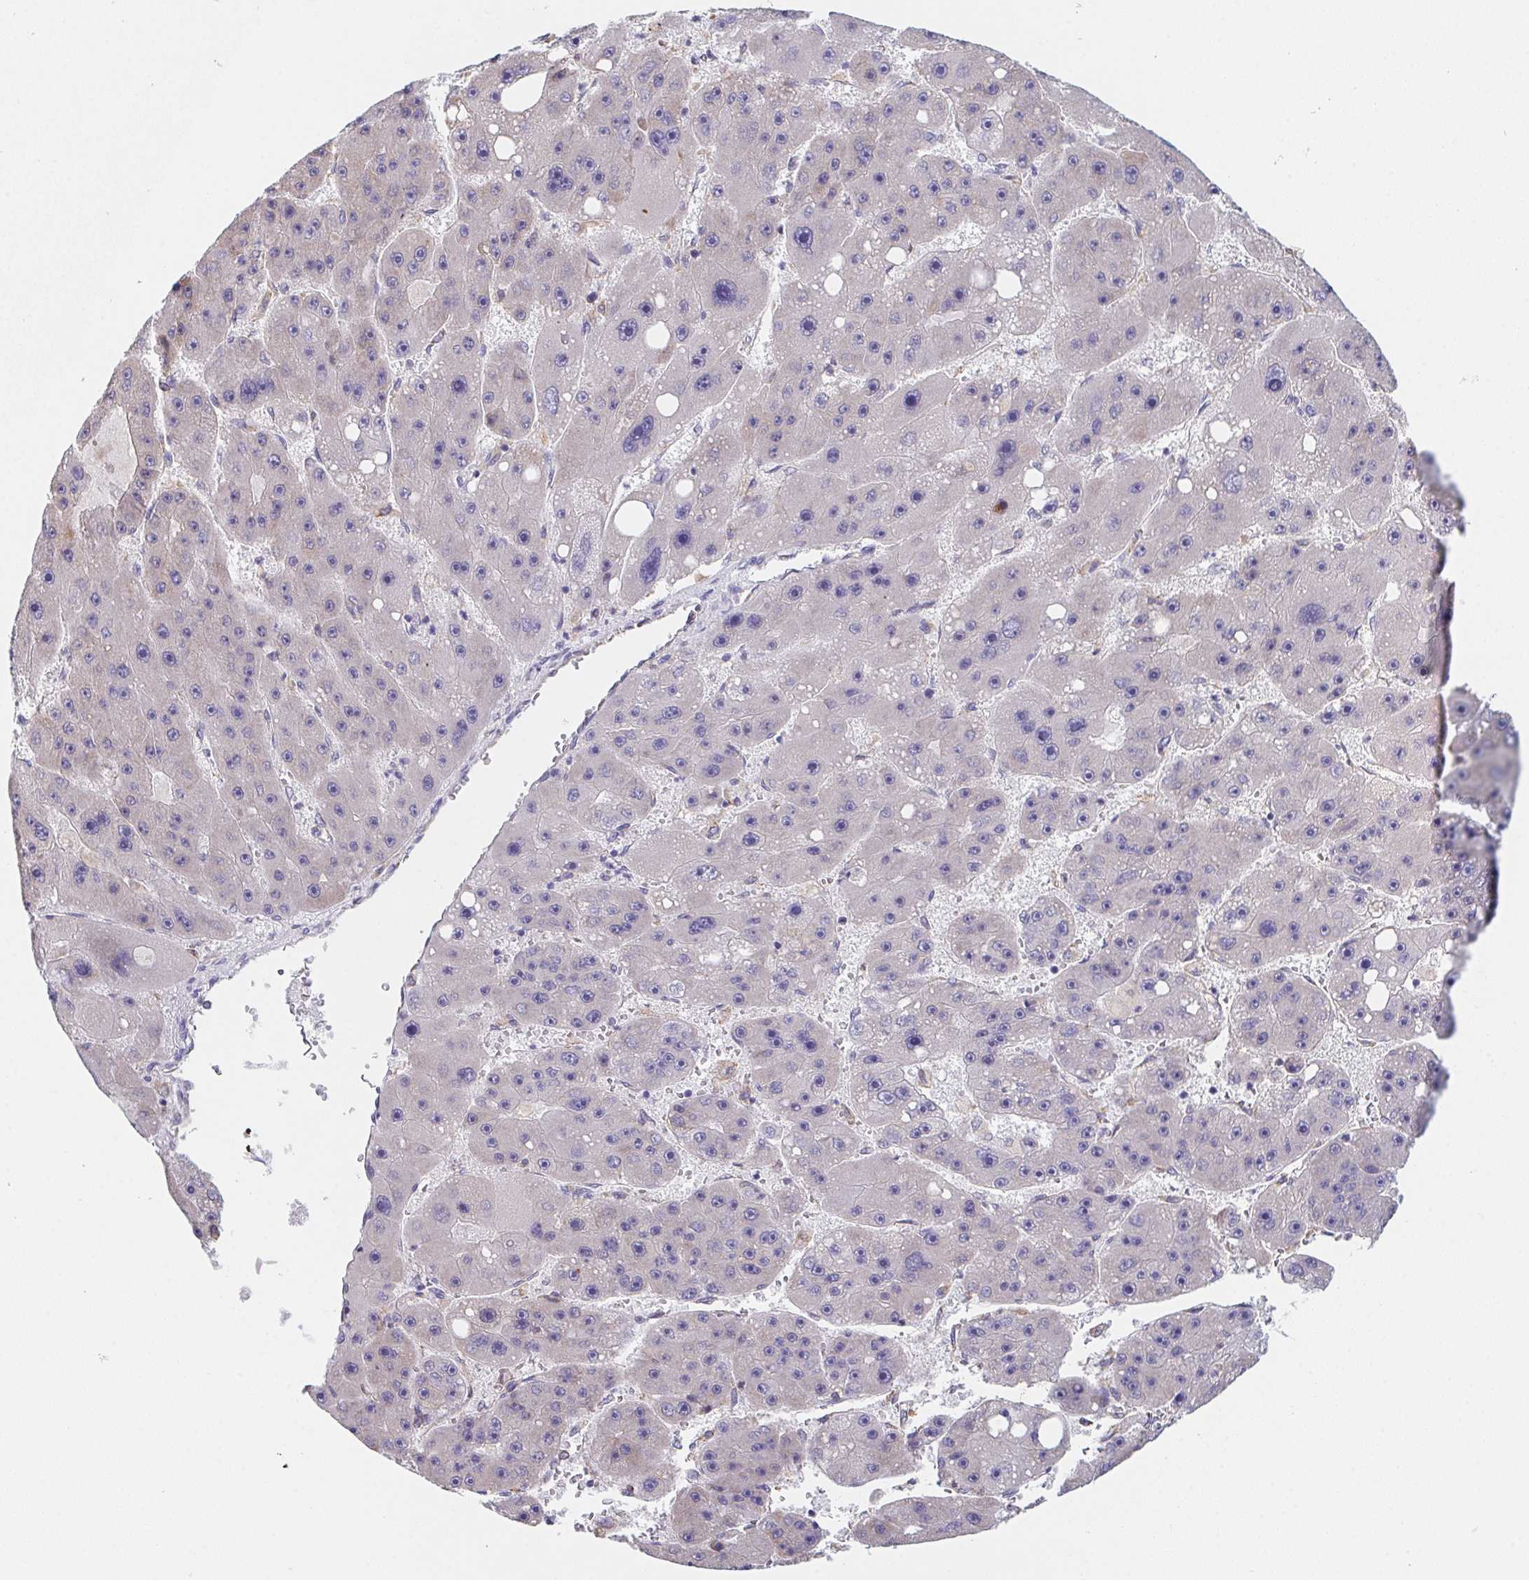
{"staining": {"intensity": "negative", "quantity": "none", "location": "none"}, "tissue": "liver cancer", "cell_type": "Tumor cells", "image_type": "cancer", "snomed": [{"axis": "morphology", "description": "Carcinoma, Hepatocellular, NOS"}, {"axis": "topography", "description": "Liver"}], "caption": "High magnification brightfield microscopy of liver cancer (hepatocellular carcinoma) stained with DAB (3,3'-diaminobenzidine) (brown) and counterstained with hematoxylin (blue): tumor cells show no significant positivity.", "gene": "ADAM8", "patient": {"sex": "female", "age": 61}}